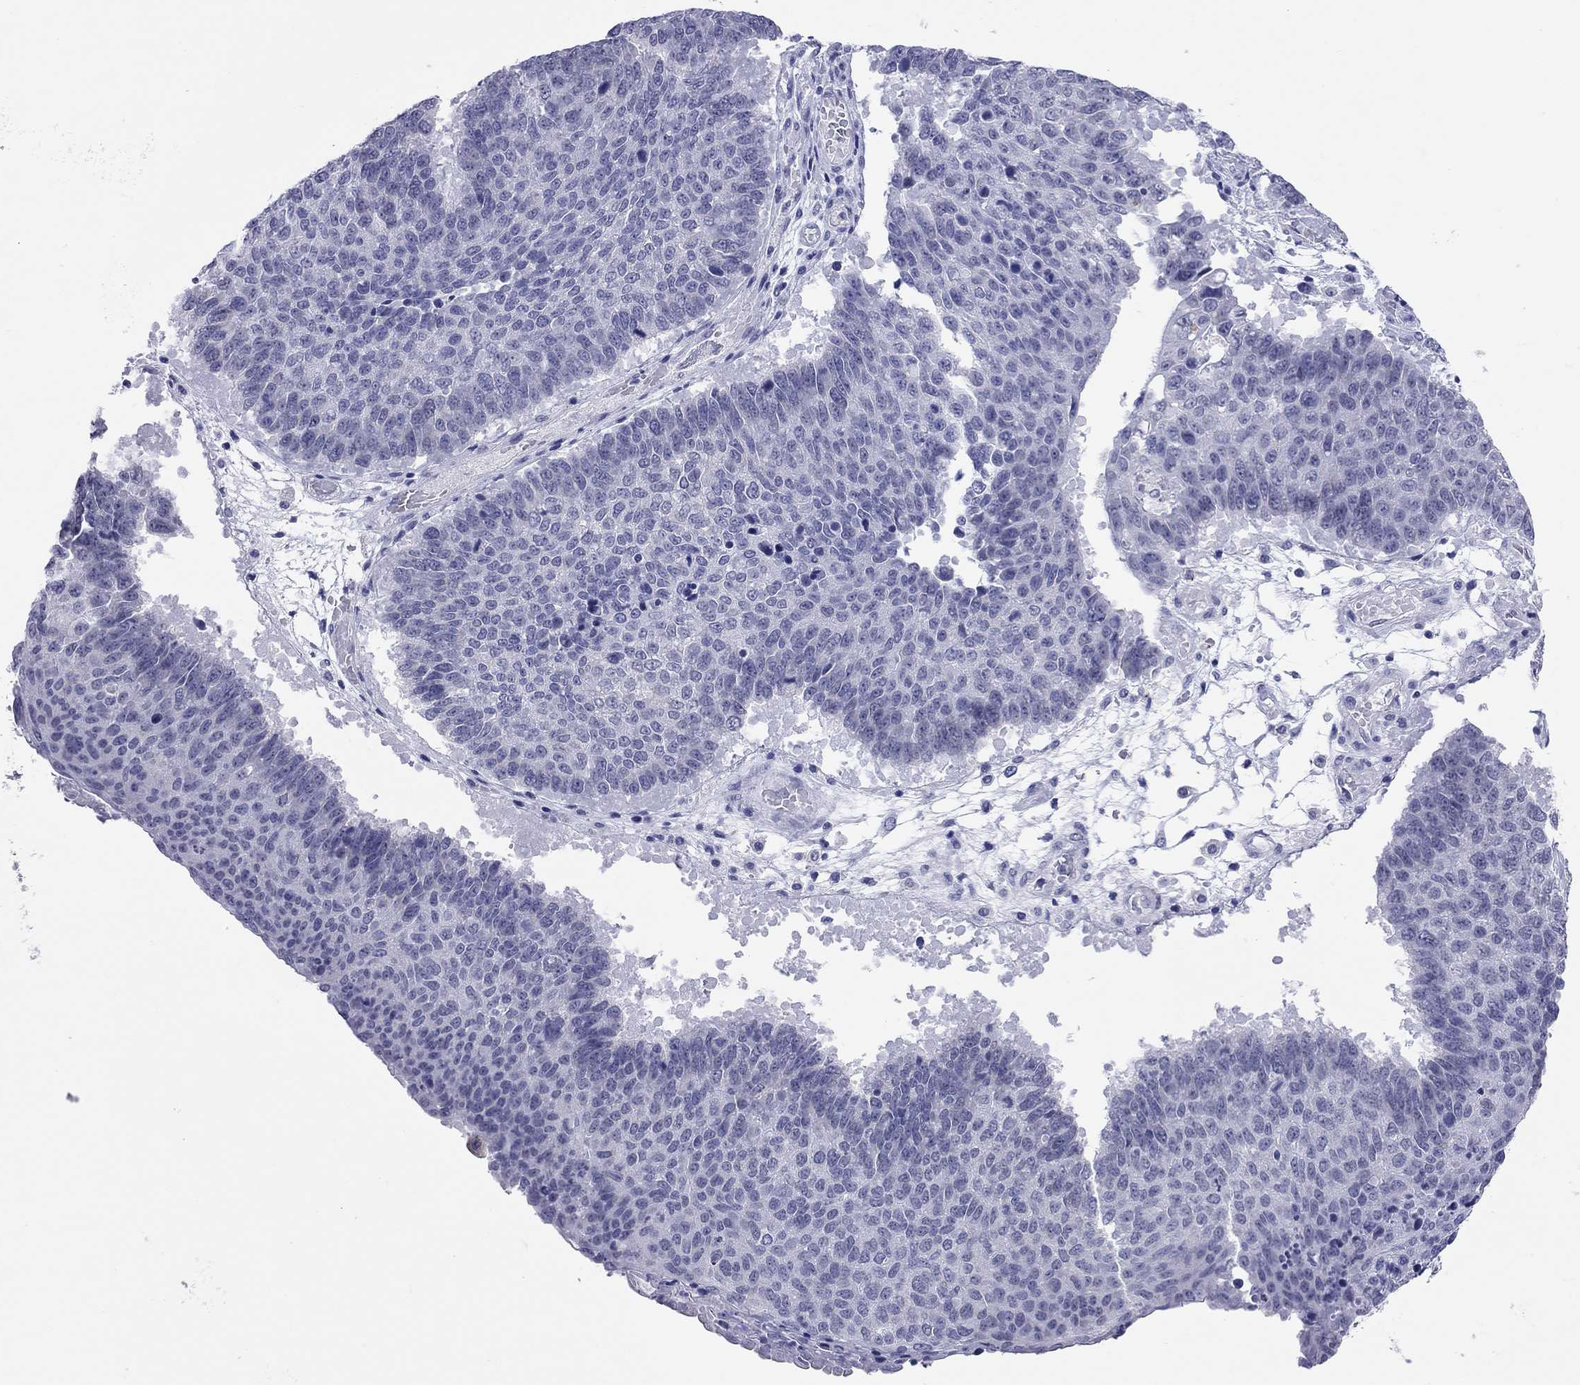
{"staining": {"intensity": "negative", "quantity": "none", "location": "none"}, "tissue": "lung cancer", "cell_type": "Tumor cells", "image_type": "cancer", "snomed": [{"axis": "morphology", "description": "Squamous cell carcinoma, NOS"}, {"axis": "topography", "description": "Lung"}], "caption": "High power microscopy micrograph of an immunohistochemistry (IHC) photomicrograph of lung cancer, revealing no significant positivity in tumor cells. (DAB (3,3'-diaminobenzidine) IHC, high magnification).", "gene": "ARMC12", "patient": {"sex": "male", "age": 73}}